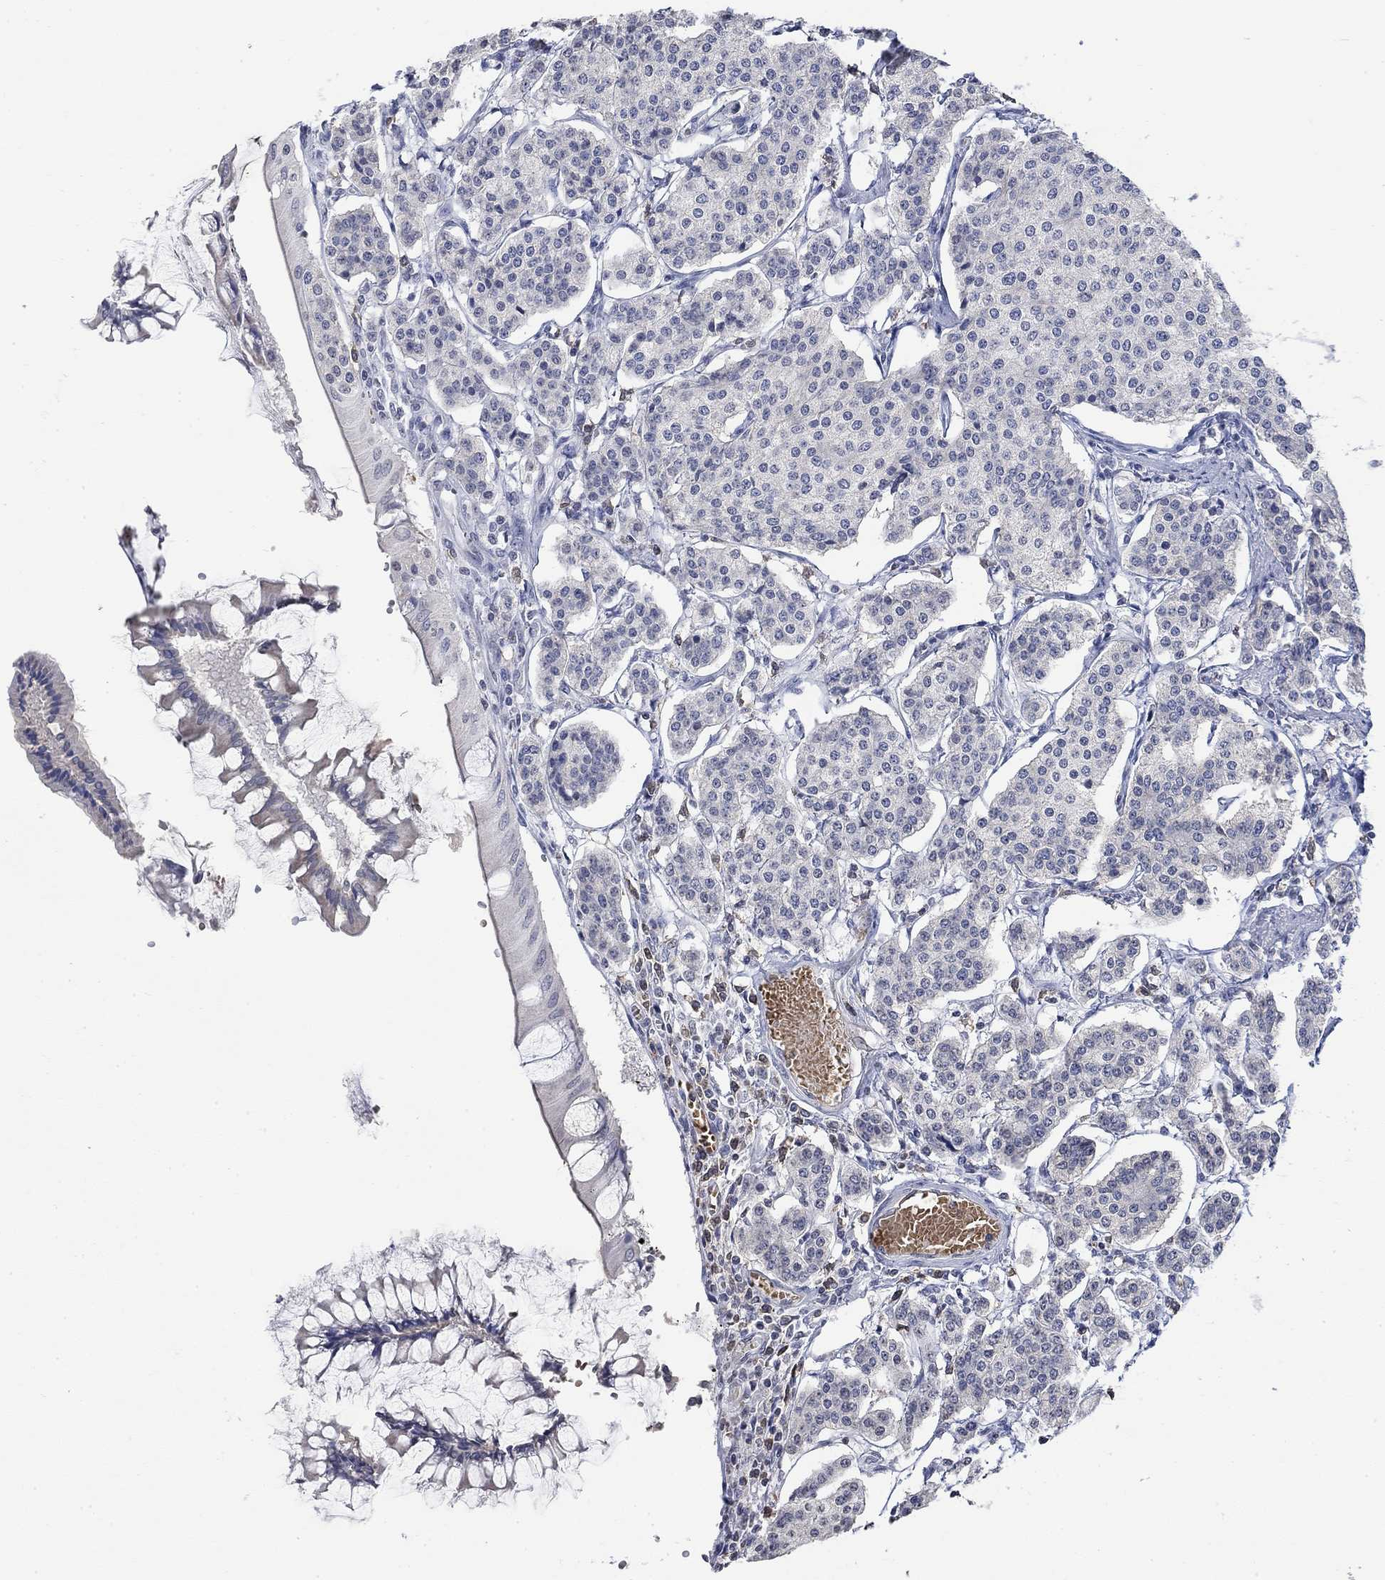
{"staining": {"intensity": "negative", "quantity": "none", "location": "none"}, "tissue": "carcinoid", "cell_type": "Tumor cells", "image_type": "cancer", "snomed": [{"axis": "morphology", "description": "Carcinoid, malignant, NOS"}, {"axis": "topography", "description": "Small intestine"}], "caption": "This photomicrograph is of carcinoid stained with immunohistochemistry (IHC) to label a protein in brown with the nuclei are counter-stained blue. There is no staining in tumor cells. The staining was performed using DAB (3,3'-diaminobenzidine) to visualize the protein expression in brown, while the nuclei were stained in blue with hematoxylin (Magnification: 20x).", "gene": "TMEM255A", "patient": {"sex": "female", "age": 65}}